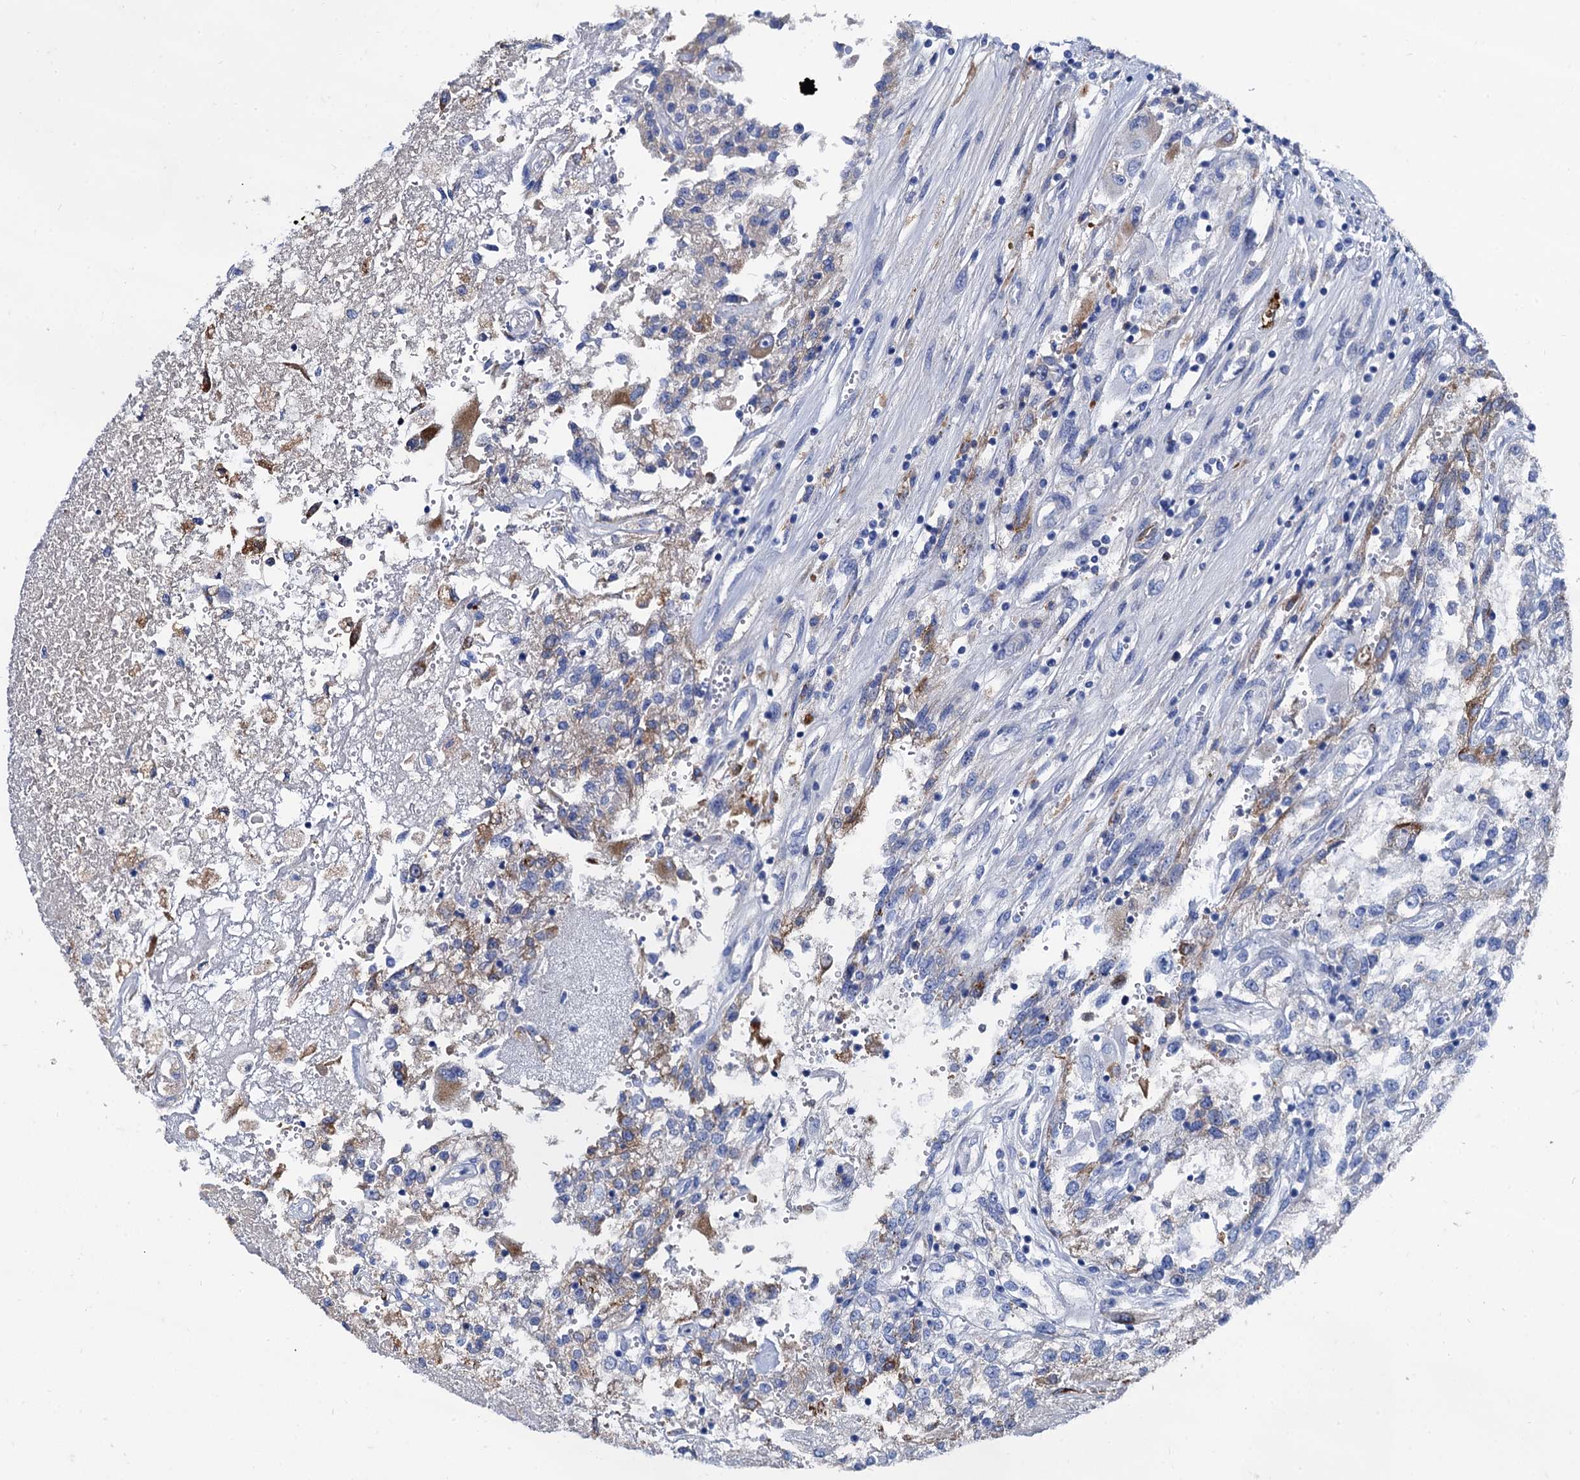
{"staining": {"intensity": "weak", "quantity": "<25%", "location": "cytoplasmic/membranous"}, "tissue": "renal cancer", "cell_type": "Tumor cells", "image_type": "cancer", "snomed": [{"axis": "morphology", "description": "Adenocarcinoma, NOS"}, {"axis": "topography", "description": "Kidney"}], "caption": "Renal cancer (adenocarcinoma) was stained to show a protein in brown. There is no significant positivity in tumor cells. The staining is performed using DAB brown chromogen with nuclei counter-stained in using hematoxylin.", "gene": "APOD", "patient": {"sex": "female", "age": 52}}